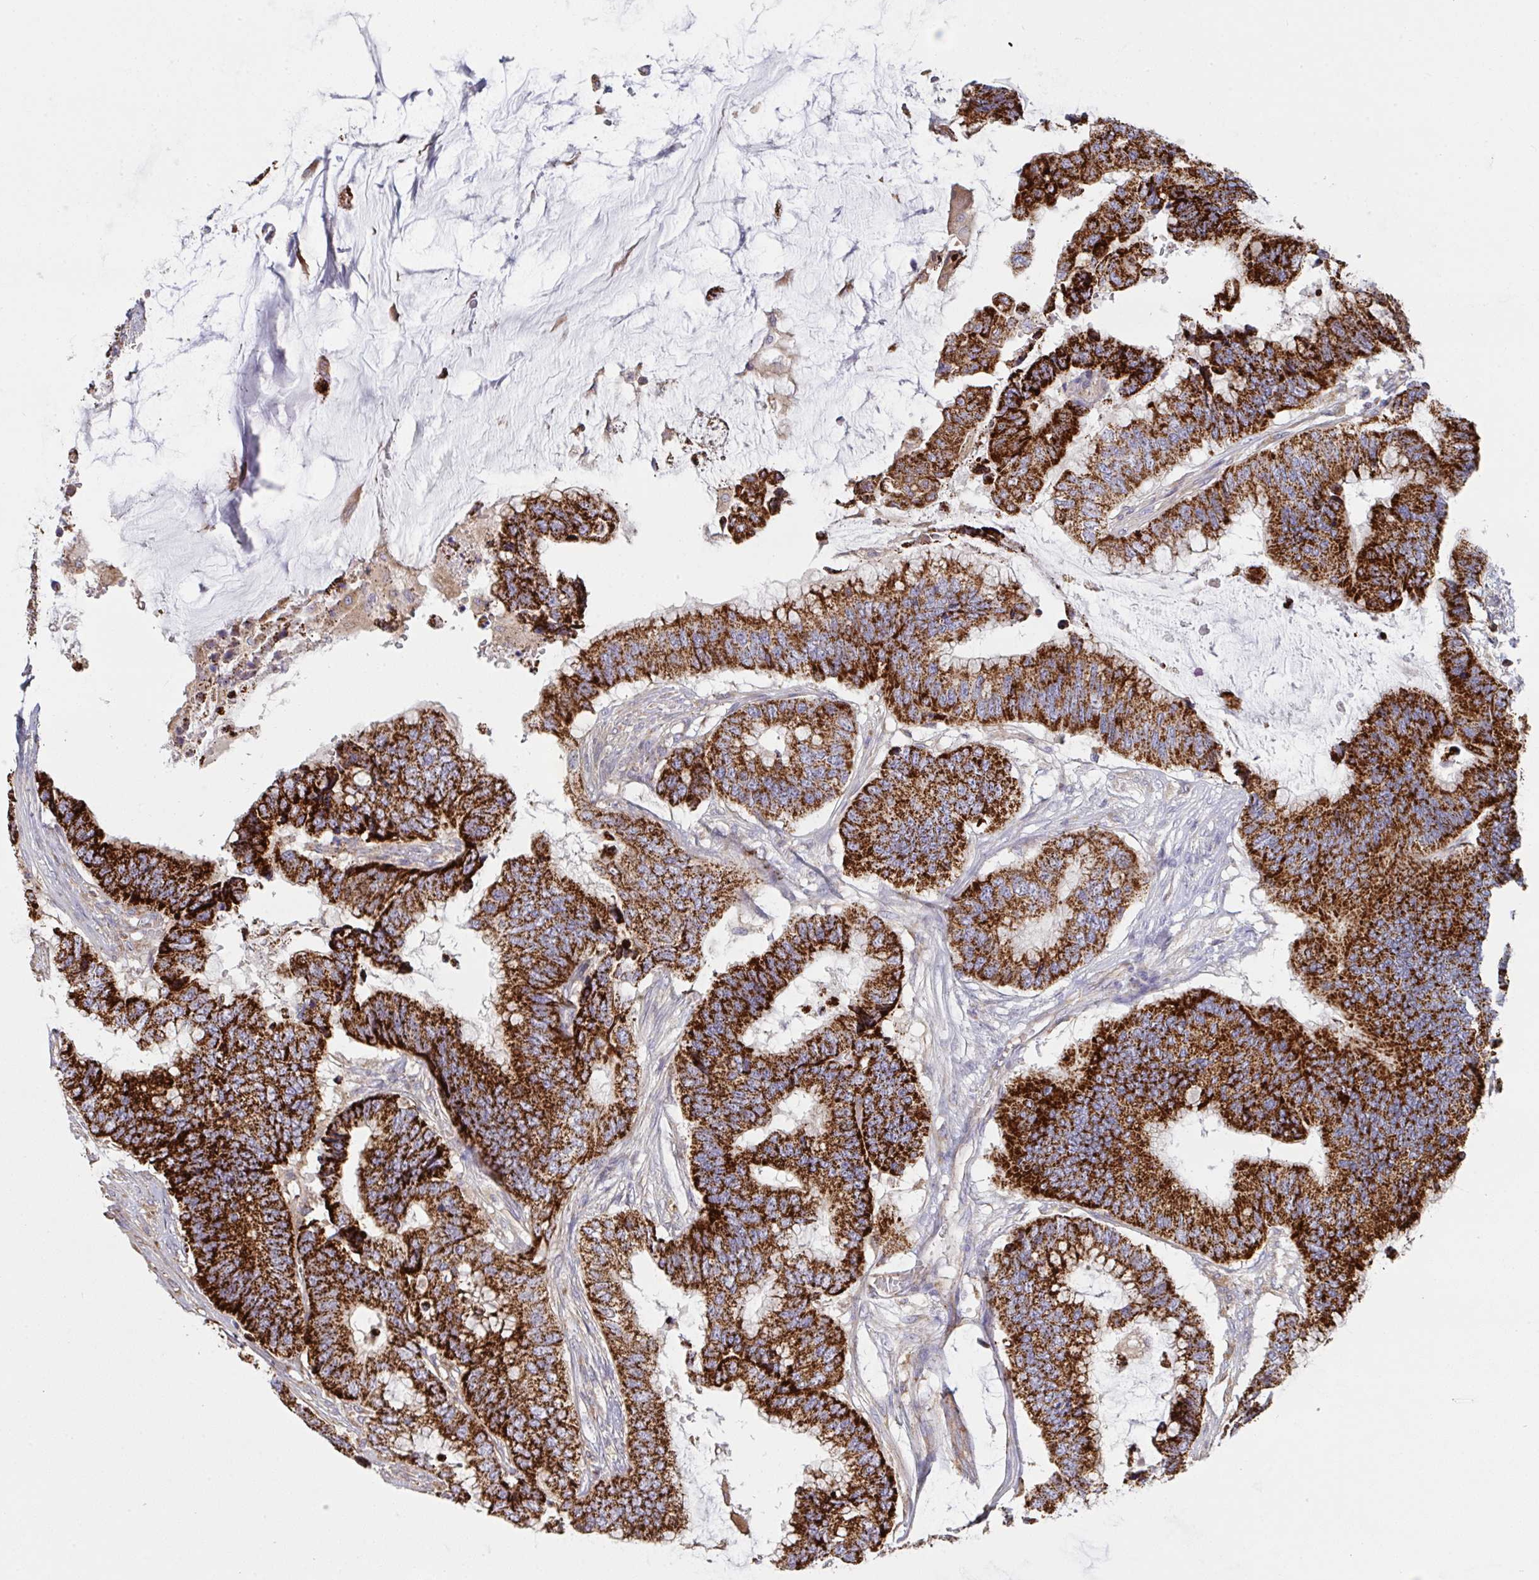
{"staining": {"intensity": "strong", "quantity": ">75%", "location": "cytoplasmic/membranous"}, "tissue": "colorectal cancer", "cell_type": "Tumor cells", "image_type": "cancer", "snomed": [{"axis": "morphology", "description": "Adenocarcinoma, NOS"}, {"axis": "topography", "description": "Rectum"}], "caption": "A histopathology image of human colorectal cancer (adenocarcinoma) stained for a protein demonstrates strong cytoplasmic/membranous brown staining in tumor cells.", "gene": "MICOS10", "patient": {"sex": "female", "age": 59}}